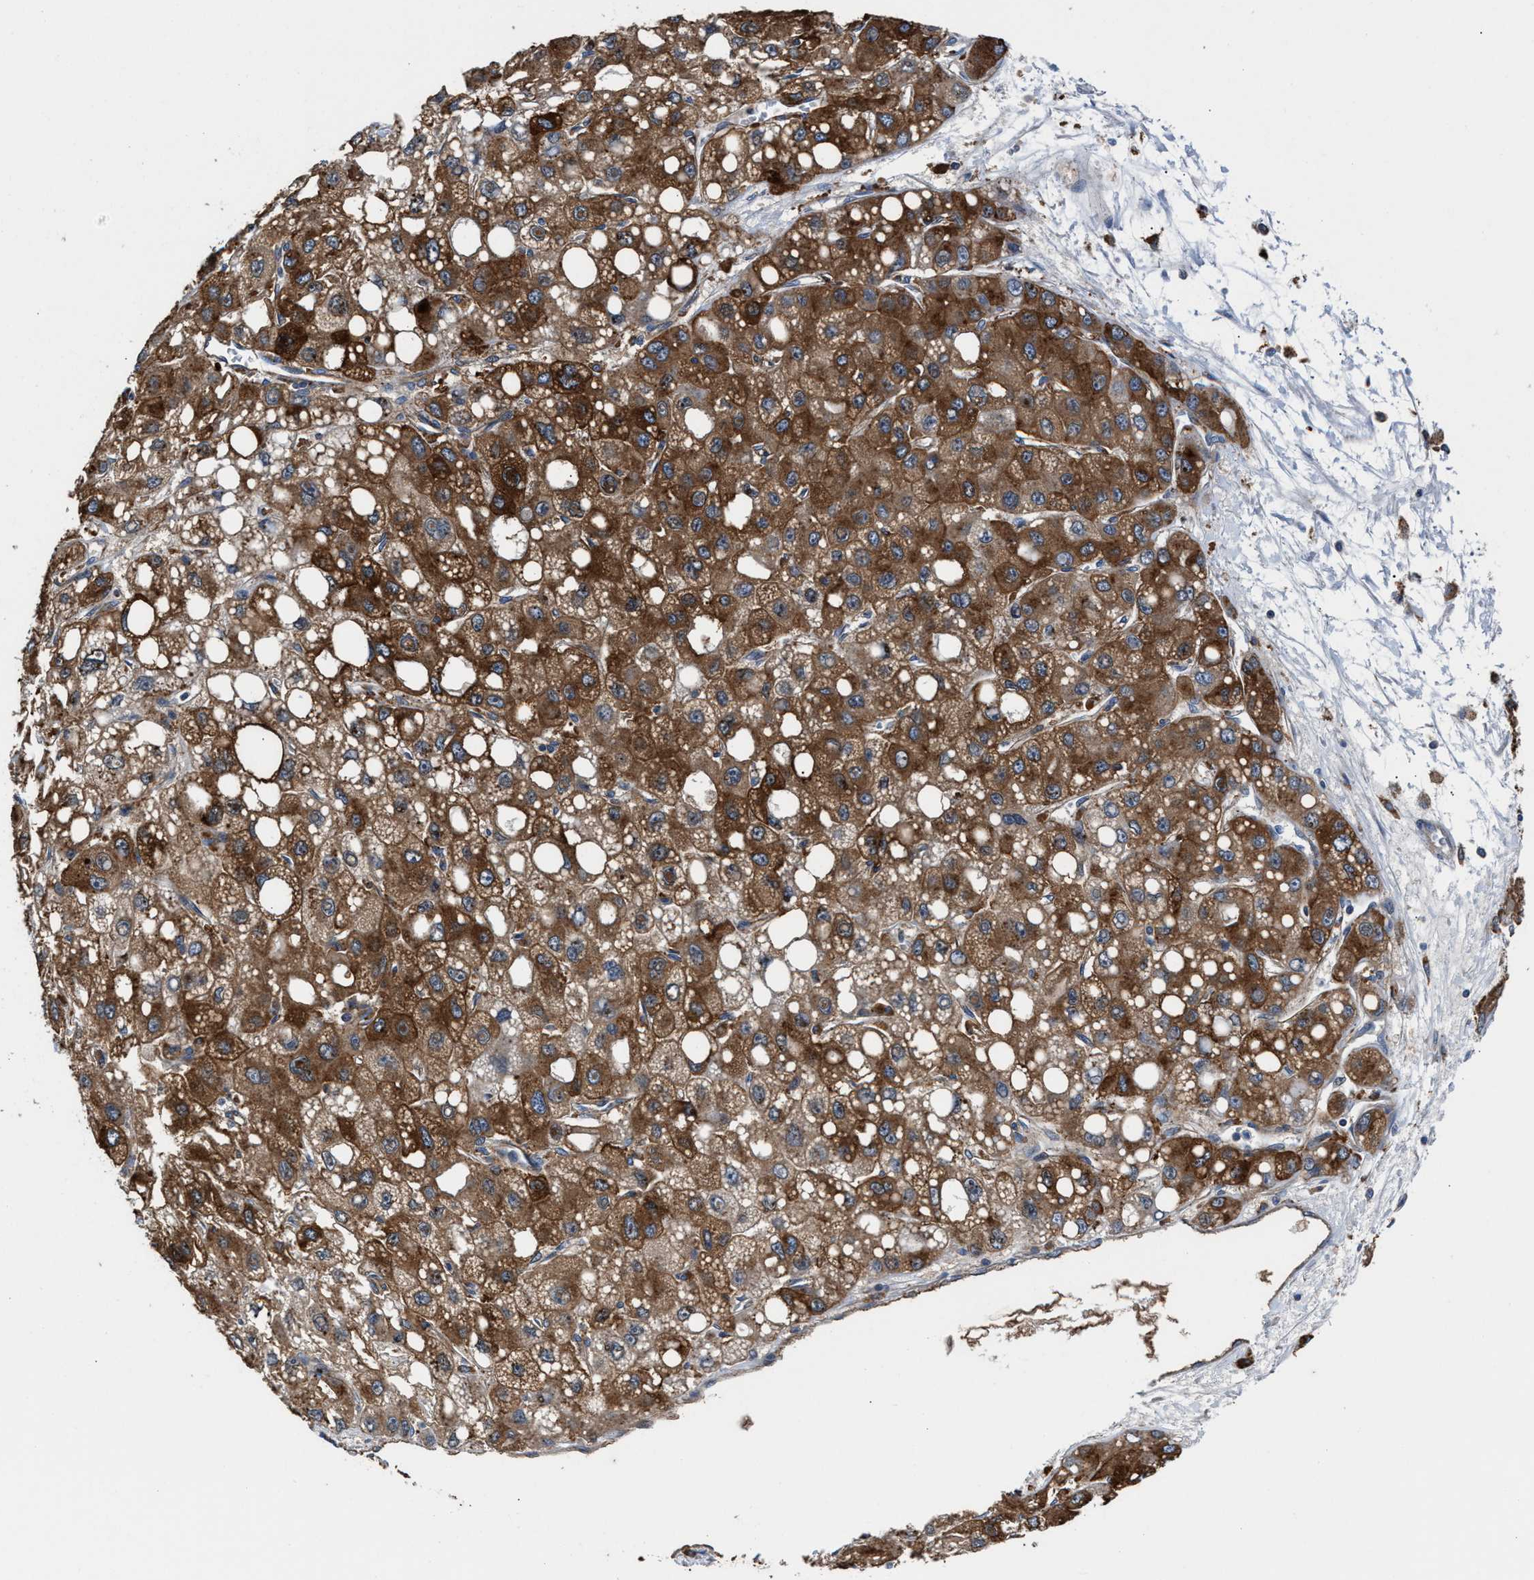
{"staining": {"intensity": "moderate", "quantity": ">75%", "location": "cytoplasmic/membranous"}, "tissue": "liver cancer", "cell_type": "Tumor cells", "image_type": "cancer", "snomed": [{"axis": "morphology", "description": "Carcinoma, Hepatocellular, NOS"}, {"axis": "topography", "description": "Liver"}], "caption": "An image of human liver cancer stained for a protein demonstrates moderate cytoplasmic/membranous brown staining in tumor cells.", "gene": "PPP1R9B", "patient": {"sex": "male", "age": 55}}